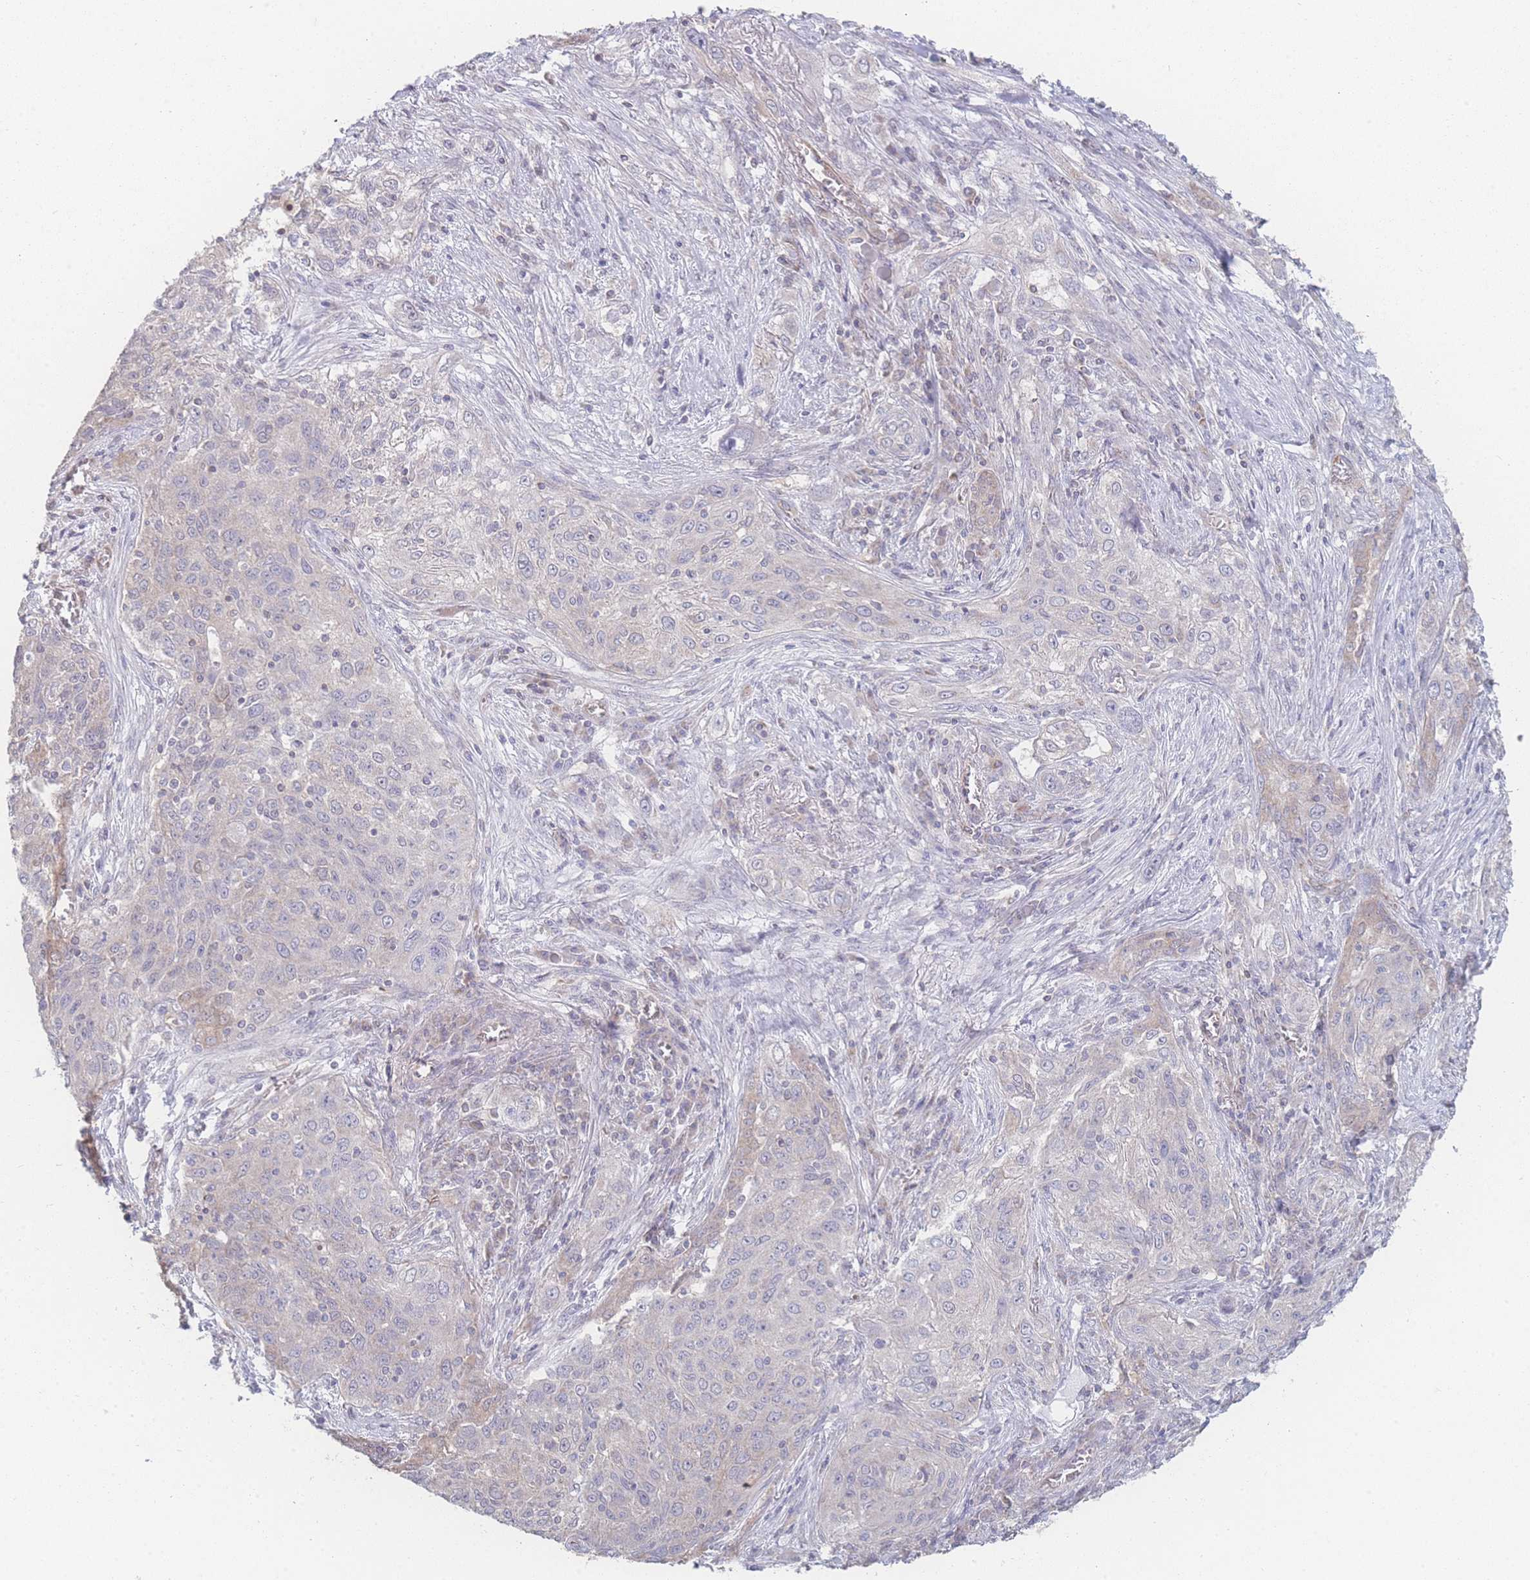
{"staining": {"intensity": "negative", "quantity": "none", "location": "none"}, "tissue": "lung cancer", "cell_type": "Tumor cells", "image_type": "cancer", "snomed": [{"axis": "morphology", "description": "Squamous cell carcinoma, NOS"}, {"axis": "topography", "description": "Lung"}], "caption": "The immunohistochemistry (IHC) histopathology image has no significant staining in tumor cells of lung cancer (squamous cell carcinoma) tissue.", "gene": "GIPR", "patient": {"sex": "female", "age": 69}}